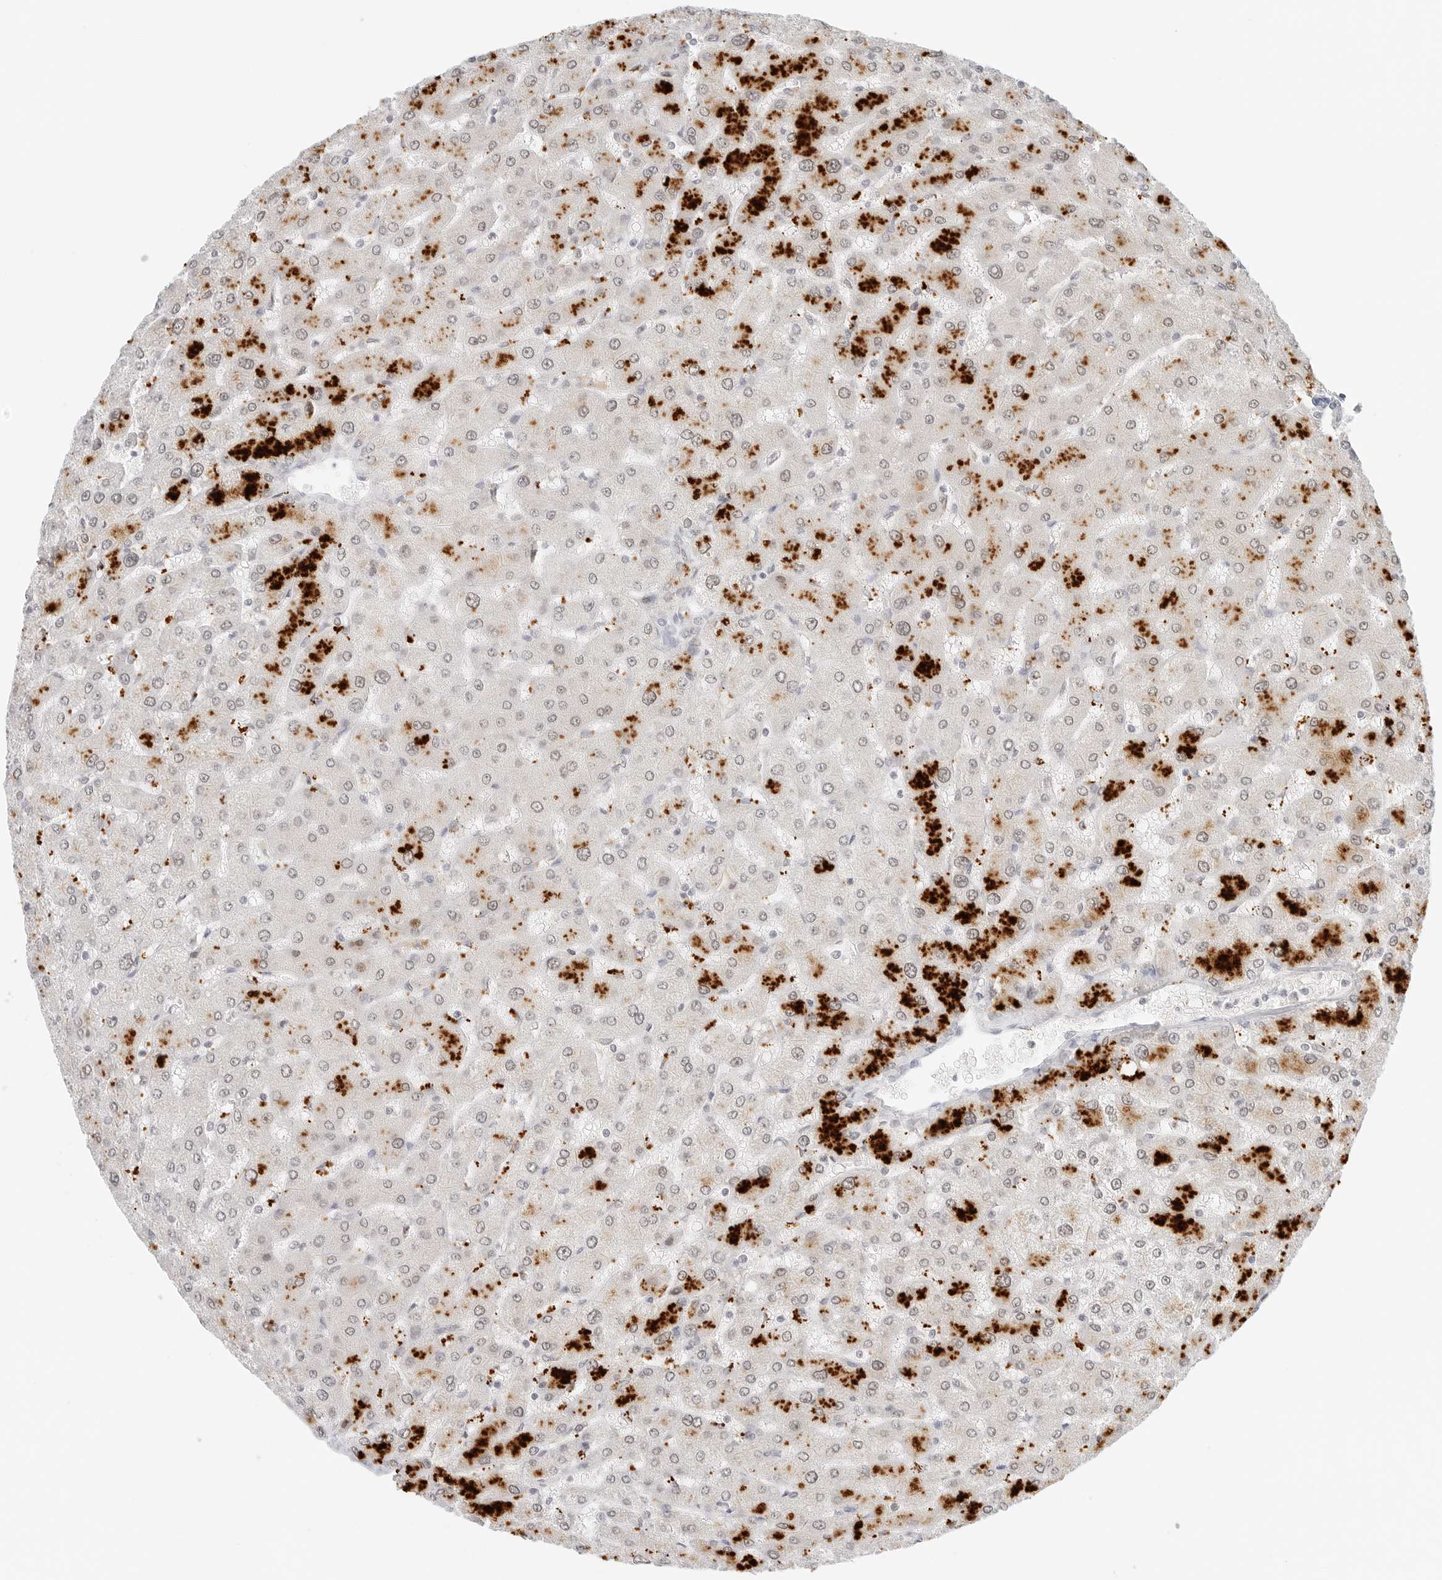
{"staining": {"intensity": "negative", "quantity": "none", "location": "none"}, "tissue": "liver", "cell_type": "Cholangiocytes", "image_type": "normal", "snomed": [{"axis": "morphology", "description": "Normal tissue, NOS"}, {"axis": "topography", "description": "Liver"}], "caption": "Micrograph shows no protein expression in cholangiocytes of normal liver. (Stains: DAB immunohistochemistry (IHC) with hematoxylin counter stain, Microscopy: brightfield microscopy at high magnification).", "gene": "NEO1", "patient": {"sex": "male", "age": 55}}